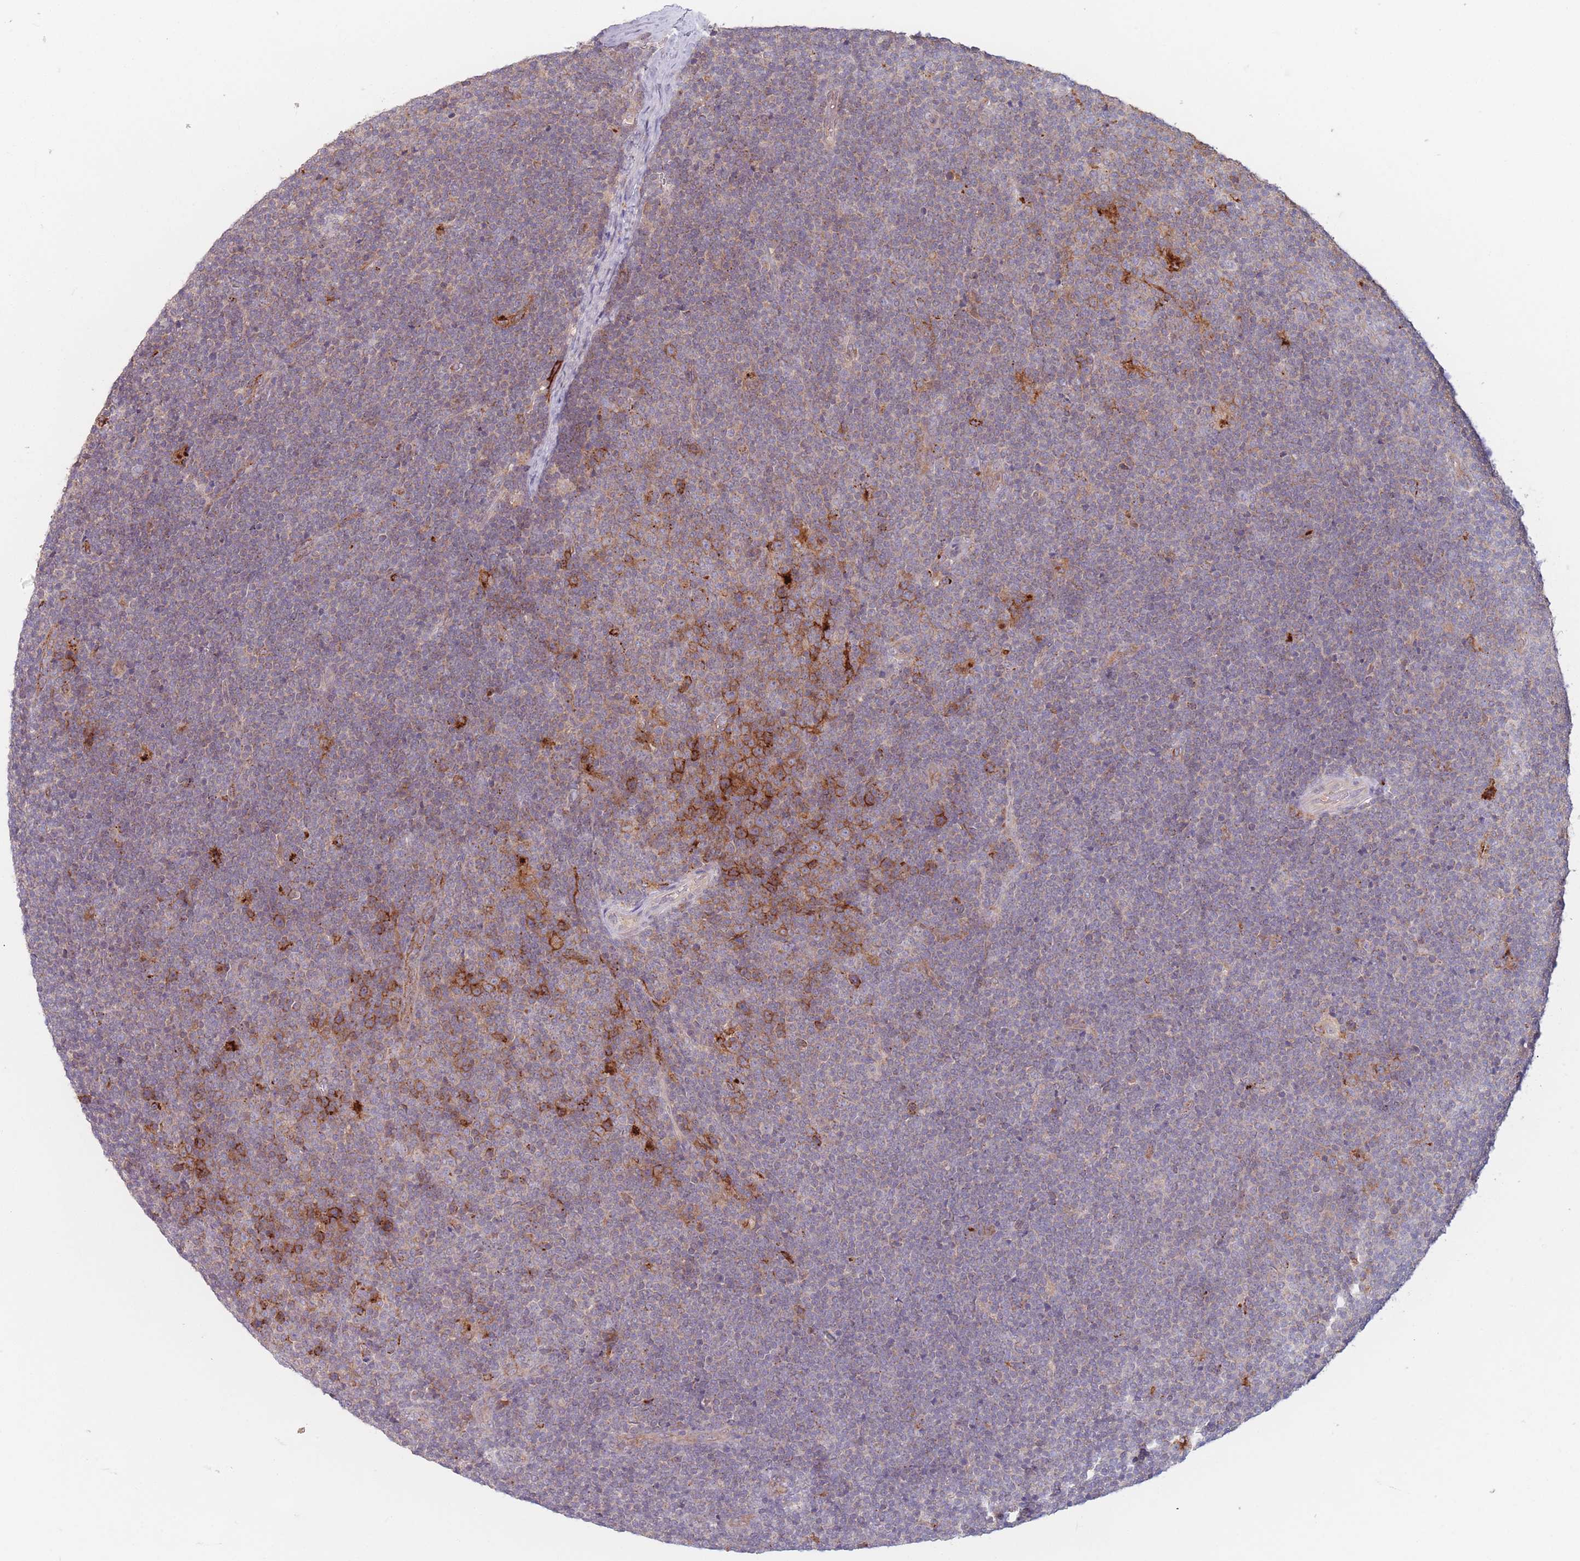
{"staining": {"intensity": "moderate", "quantity": "<25%", "location": "cytoplasmic/membranous"}, "tissue": "lymphoma", "cell_type": "Tumor cells", "image_type": "cancer", "snomed": [{"axis": "morphology", "description": "Malignant lymphoma, non-Hodgkin's type, Low grade"}, {"axis": "topography", "description": "Lymph node"}], "caption": "The image demonstrates a brown stain indicating the presence of a protein in the cytoplasmic/membranous of tumor cells in malignant lymphoma, non-Hodgkin's type (low-grade).", "gene": "PPM1A", "patient": {"sex": "male", "age": 48}}